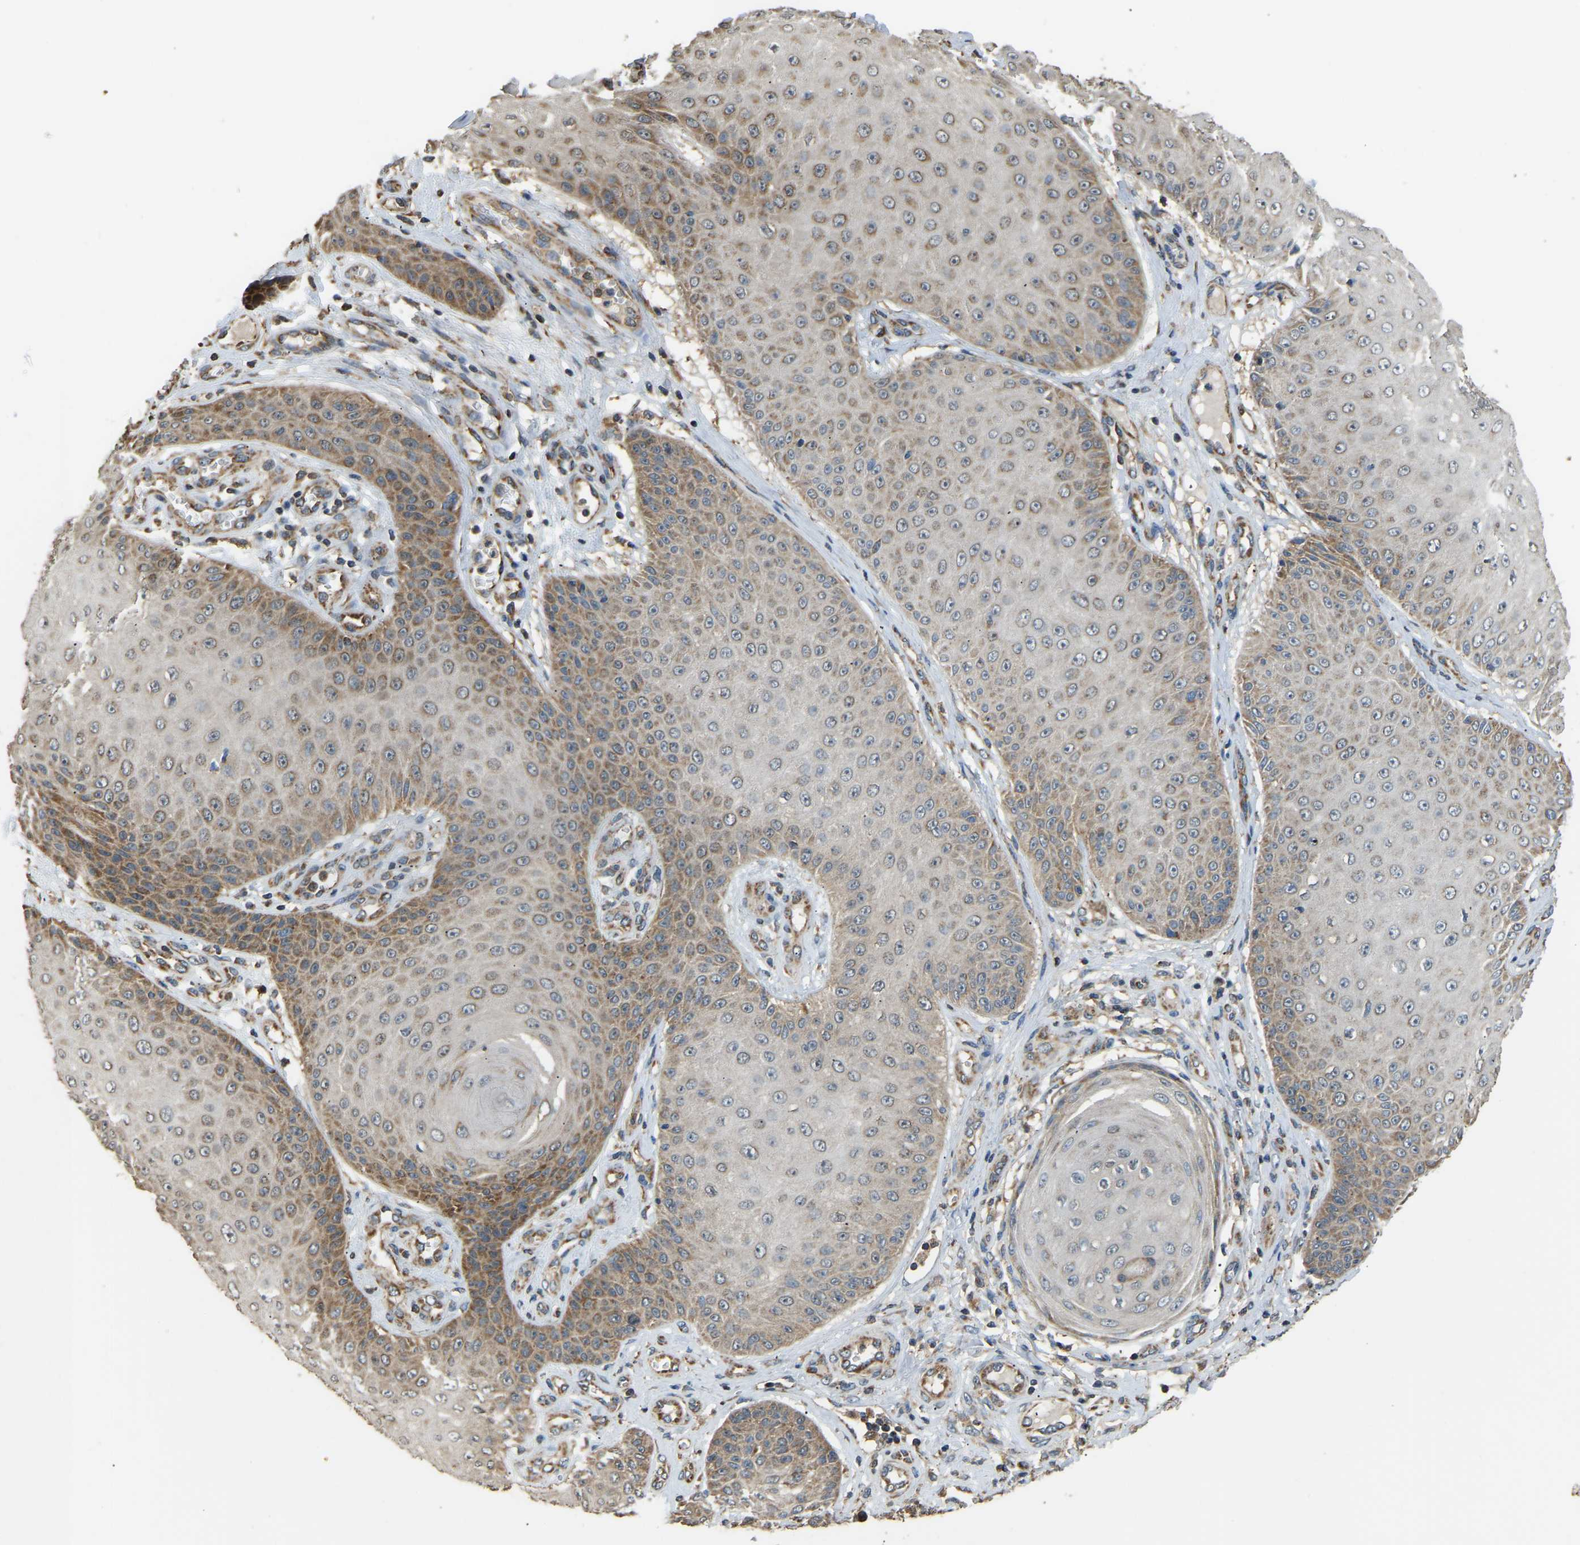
{"staining": {"intensity": "moderate", "quantity": "25%-75%", "location": "cytoplasmic/membranous"}, "tissue": "skin cancer", "cell_type": "Tumor cells", "image_type": "cancer", "snomed": [{"axis": "morphology", "description": "Squamous cell carcinoma, NOS"}, {"axis": "topography", "description": "Skin"}], "caption": "Protein staining reveals moderate cytoplasmic/membranous positivity in about 25%-75% of tumor cells in squamous cell carcinoma (skin). (DAB (3,3'-diaminobenzidine) = brown stain, brightfield microscopy at high magnification).", "gene": "TUFM", "patient": {"sex": "male", "age": 74}}